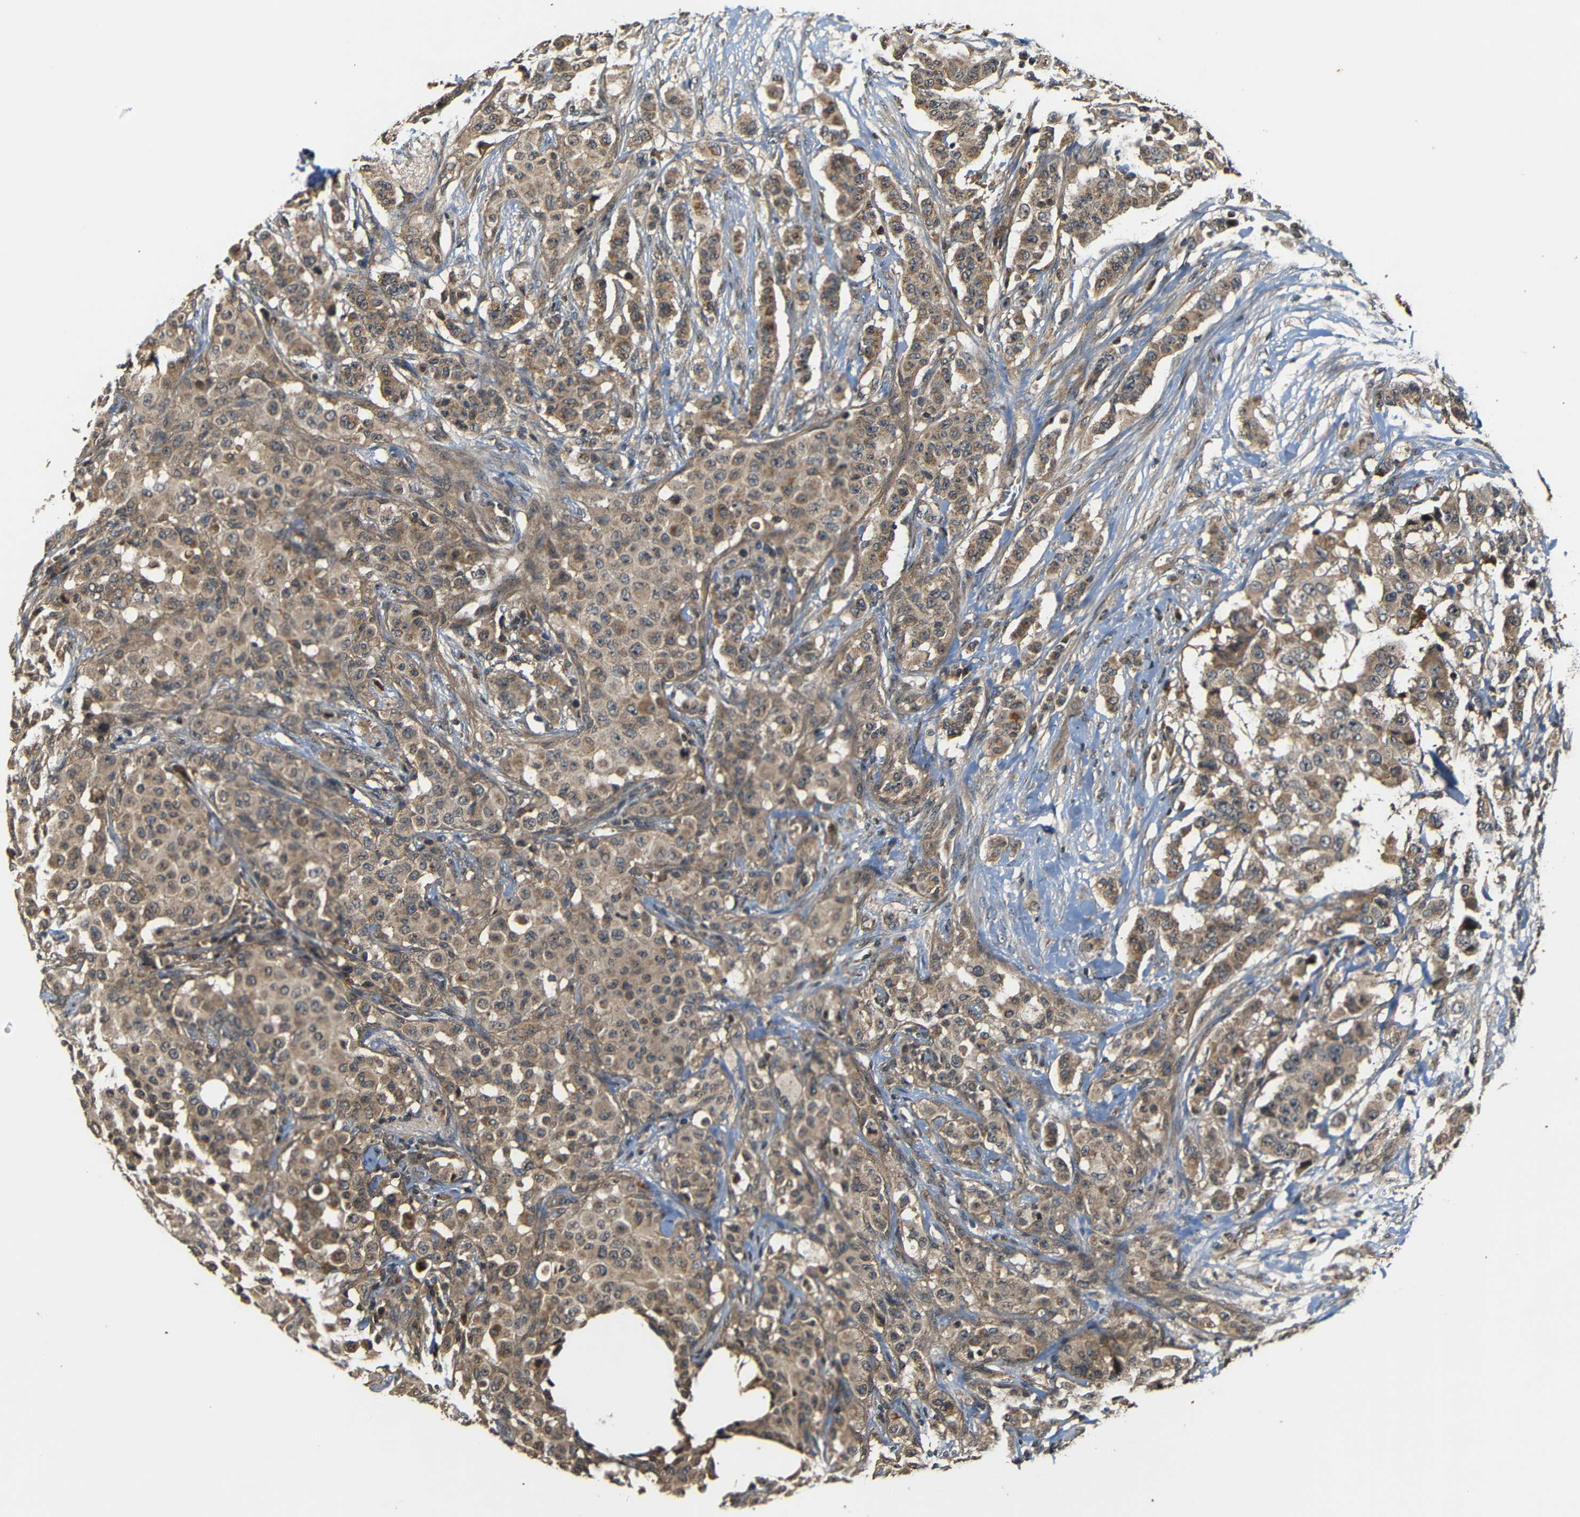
{"staining": {"intensity": "moderate", "quantity": ">75%", "location": "cytoplasmic/membranous"}, "tissue": "breast cancer", "cell_type": "Tumor cells", "image_type": "cancer", "snomed": [{"axis": "morphology", "description": "Duct carcinoma"}, {"axis": "topography", "description": "Breast"}], "caption": "Protein analysis of breast cancer (infiltrating ductal carcinoma) tissue displays moderate cytoplasmic/membranous expression in about >75% of tumor cells. (DAB IHC, brown staining for protein, blue staining for nuclei).", "gene": "TANK", "patient": {"sex": "female", "age": 40}}